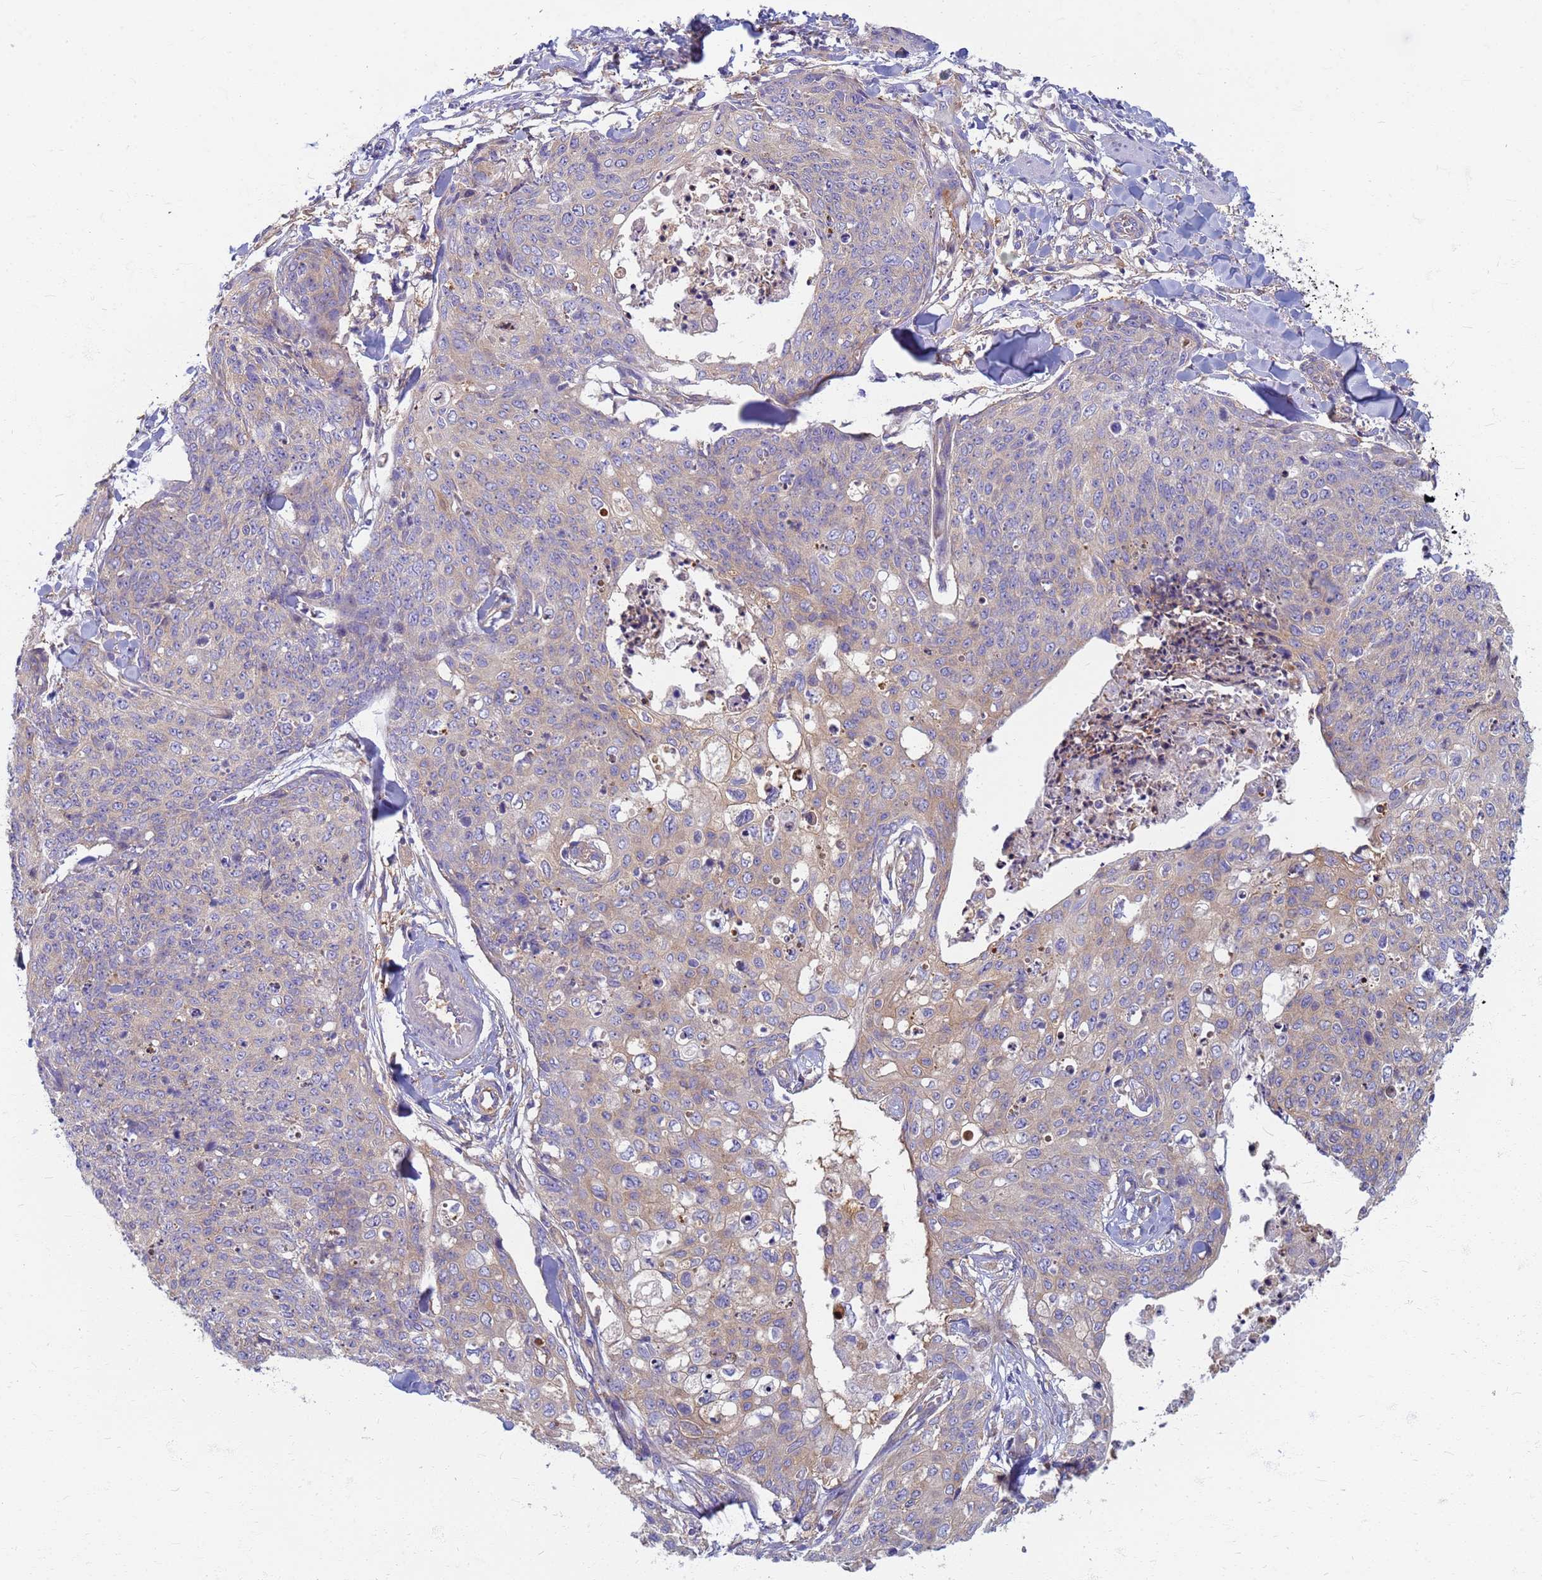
{"staining": {"intensity": "weak", "quantity": "25%-75%", "location": "cytoplasmic/membranous"}, "tissue": "skin cancer", "cell_type": "Tumor cells", "image_type": "cancer", "snomed": [{"axis": "morphology", "description": "Squamous cell carcinoma, NOS"}, {"axis": "topography", "description": "Skin"}, {"axis": "topography", "description": "Vulva"}], "caption": "An IHC micrograph of tumor tissue is shown. Protein staining in brown highlights weak cytoplasmic/membranous positivity in skin cancer (squamous cell carcinoma) within tumor cells. The protein is stained brown, and the nuclei are stained in blue (DAB IHC with brightfield microscopy, high magnification).", "gene": "EEA1", "patient": {"sex": "female", "age": 85}}